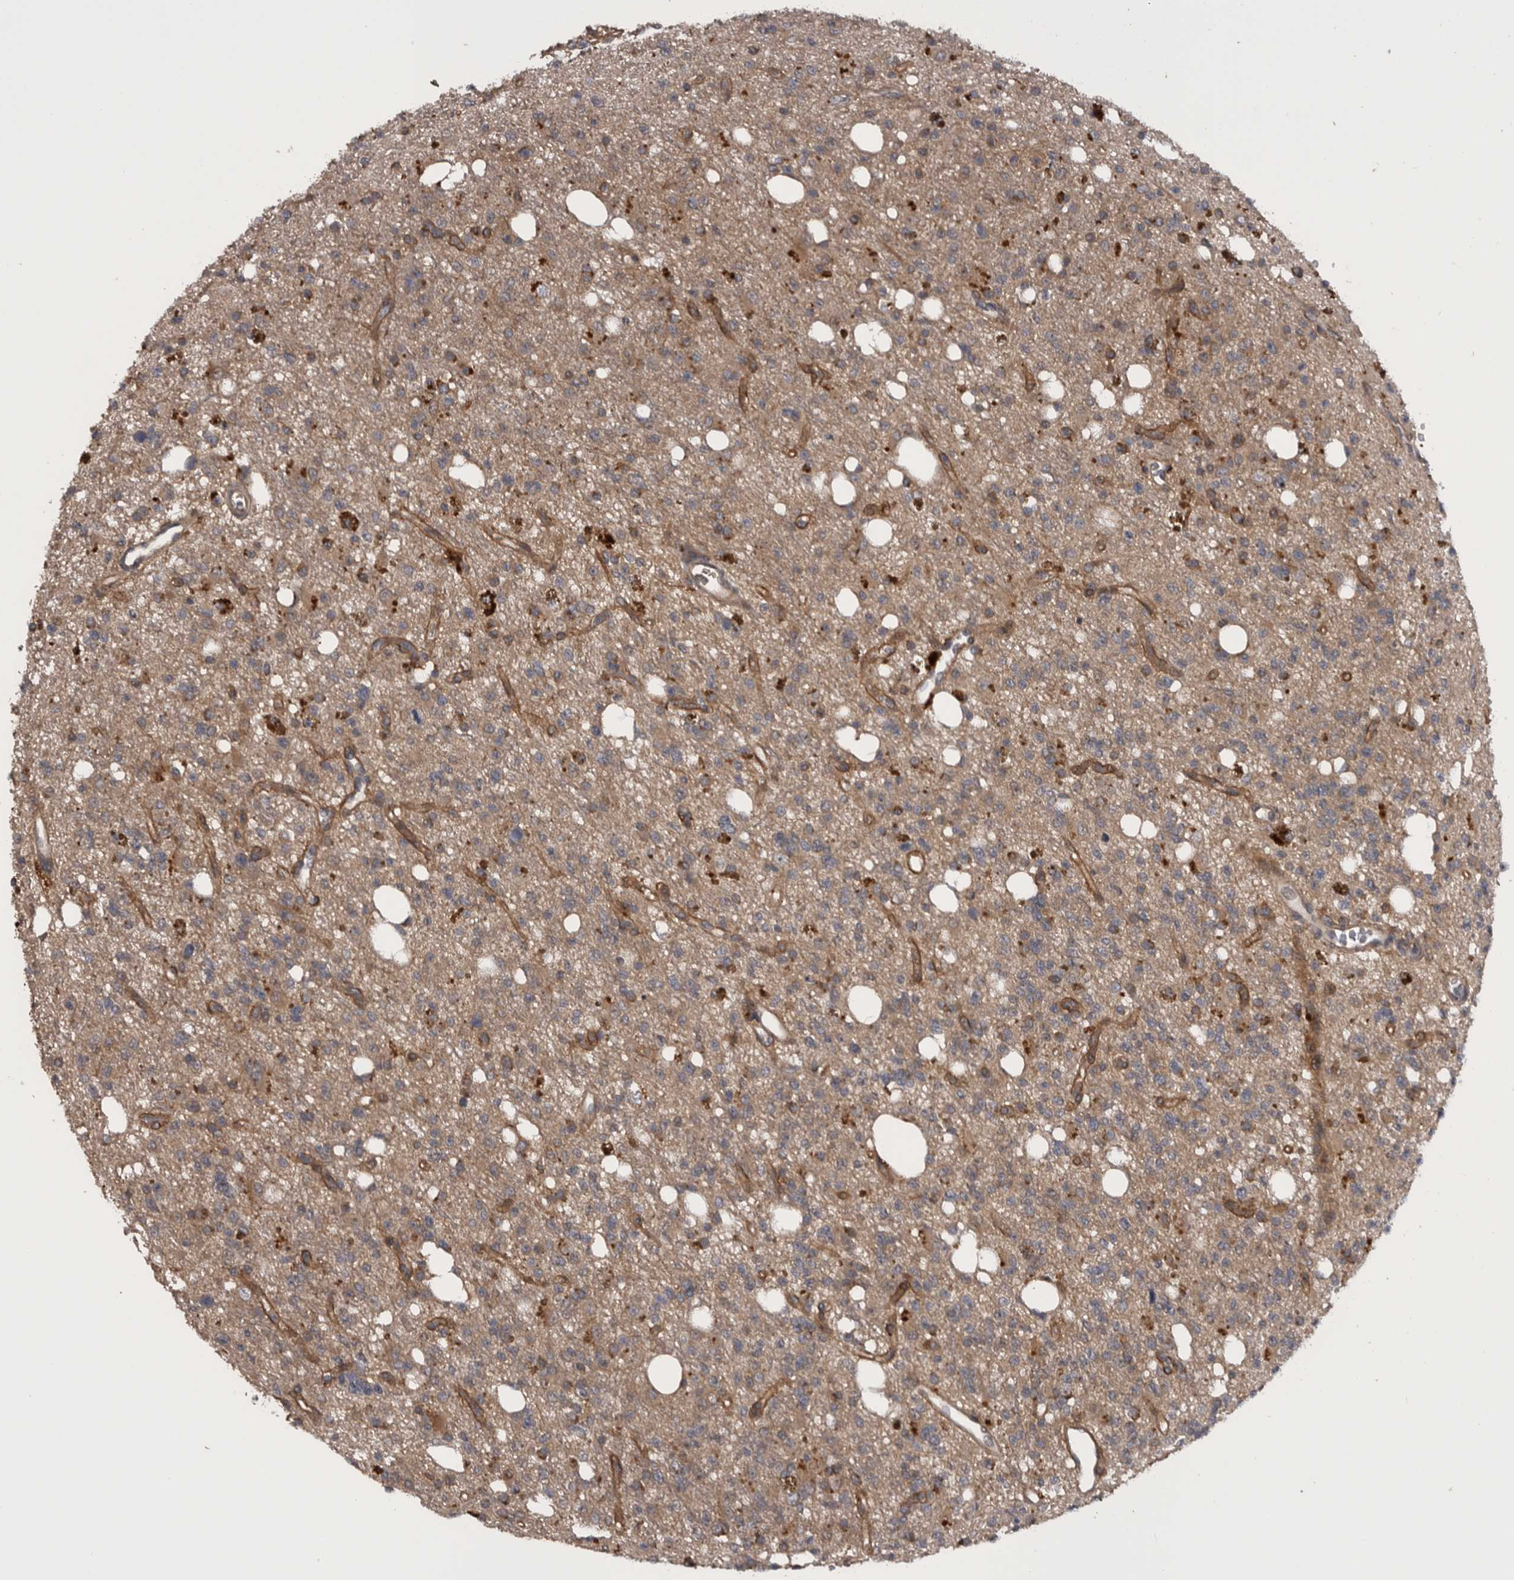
{"staining": {"intensity": "weak", "quantity": ">75%", "location": "cytoplasmic/membranous"}, "tissue": "glioma", "cell_type": "Tumor cells", "image_type": "cancer", "snomed": [{"axis": "morphology", "description": "Glioma, malignant, High grade"}, {"axis": "topography", "description": "Brain"}], "caption": "There is low levels of weak cytoplasmic/membranous staining in tumor cells of glioma, as demonstrated by immunohistochemical staining (brown color).", "gene": "RAB3GAP2", "patient": {"sex": "female", "age": 62}}